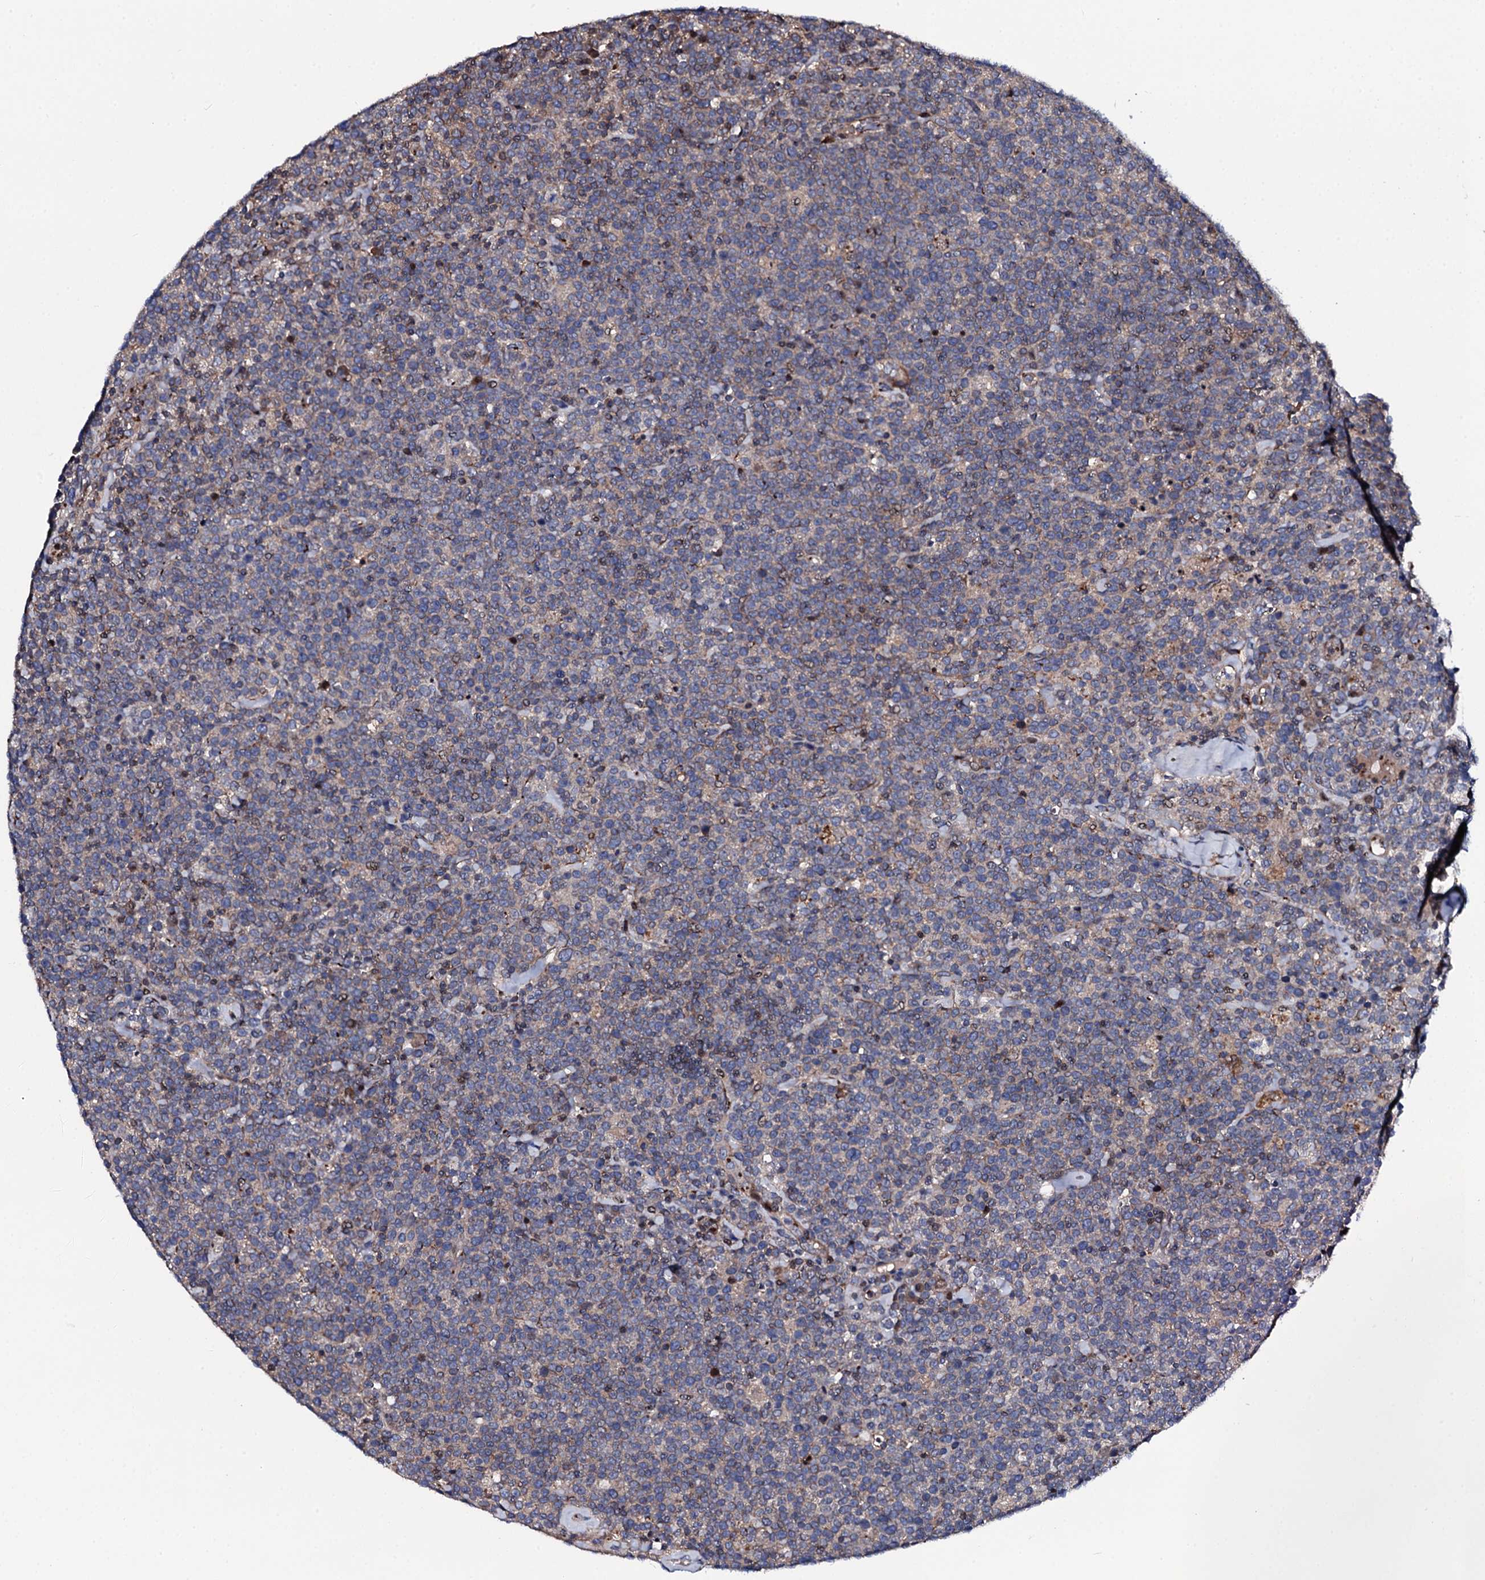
{"staining": {"intensity": "weak", "quantity": "<25%", "location": "cytoplasmic/membranous"}, "tissue": "lymphoma", "cell_type": "Tumor cells", "image_type": "cancer", "snomed": [{"axis": "morphology", "description": "Malignant lymphoma, non-Hodgkin's type, High grade"}, {"axis": "topography", "description": "Lymph node"}], "caption": "High power microscopy photomicrograph of an immunohistochemistry histopathology image of high-grade malignant lymphoma, non-Hodgkin's type, revealing no significant staining in tumor cells. The staining is performed using DAB brown chromogen with nuclei counter-stained in using hematoxylin.", "gene": "PLET1", "patient": {"sex": "male", "age": 61}}